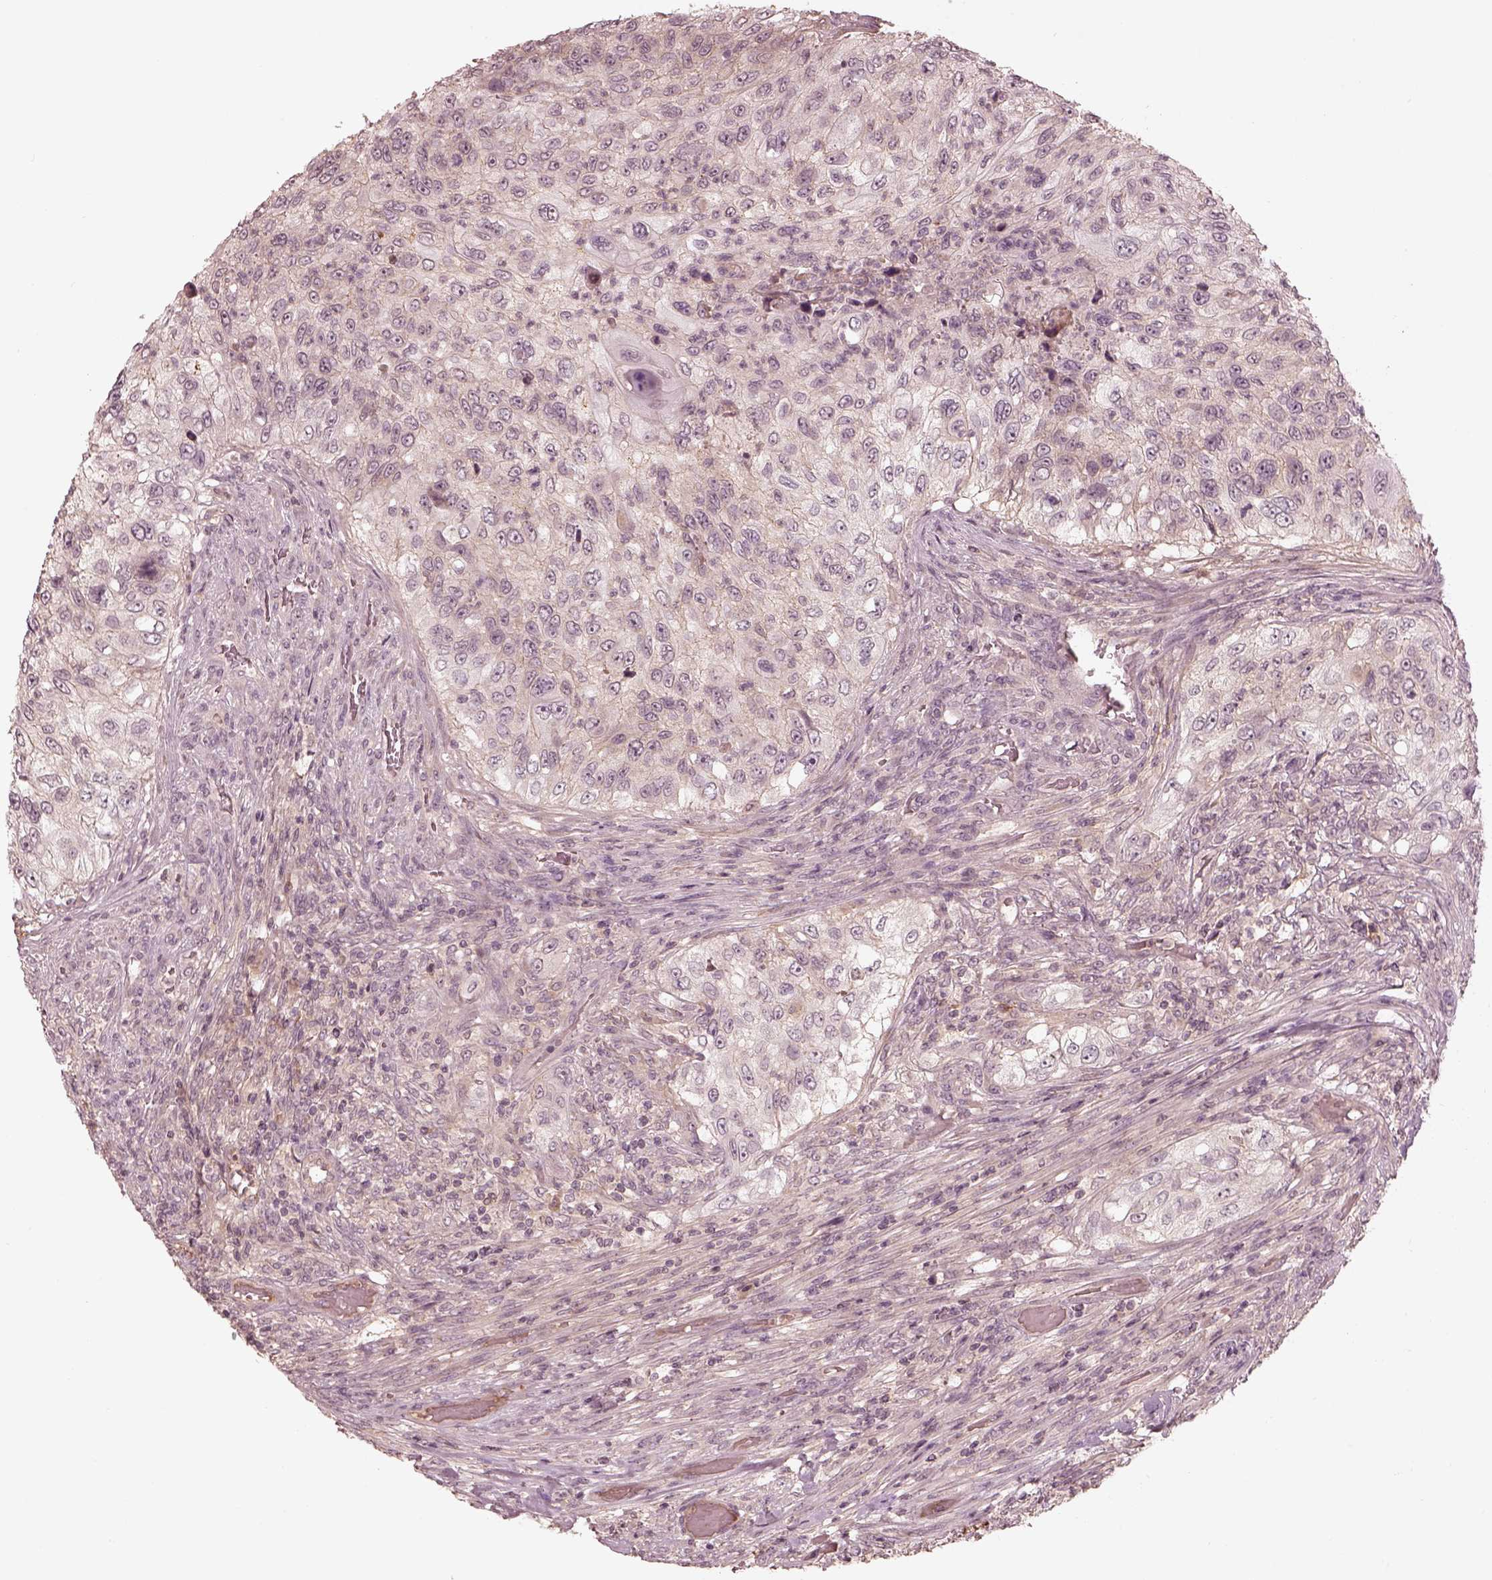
{"staining": {"intensity": "negative", "quantity": "none", "location": "none"}, "tissue": "urothelial cancer", "cell_type": "Tumor cells", "image_type": "cancer", "snomed": [{"axis": "morphology", "description": "Urothelial carcinoma, High grade"}, {"axis": "topography", "description": "Urinary bladder"}], "caption": "The immunohistochemistry (IHC) image has no significant expression in tumor cells of urothelial carcinoma (high-grade) tissue.", "gene": "TF", "patient": {"sex": "female", "age": 60}}